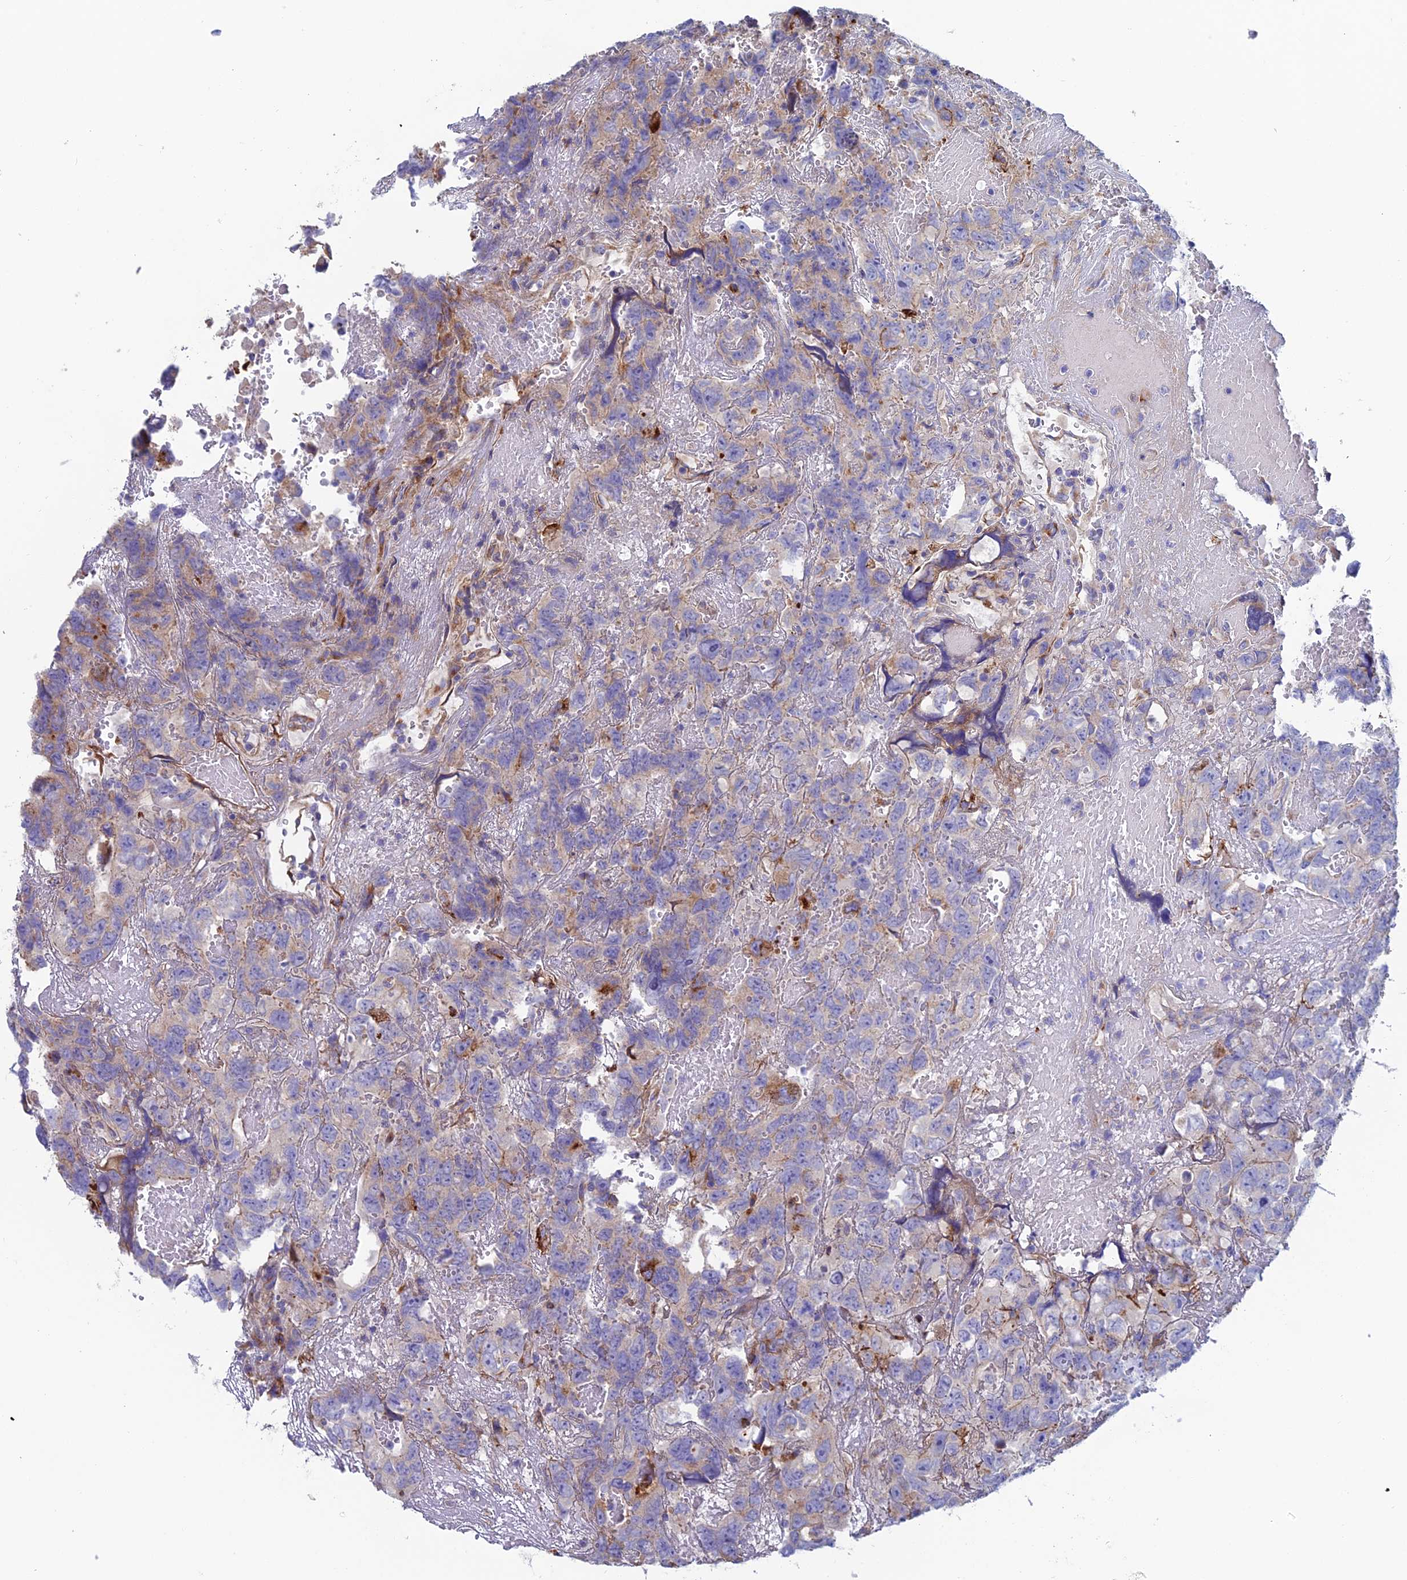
{"staining": {"intensity": "negative", "quantity": "none", "location": "none"}, "tissue": "testis cancer", "cell_type": "Tumor cells", "image_type": "cancer", "snomed": [{"axis": "morphology", "description": "Carcinoma, Embryonal, NOS"}, {"axis": "topography", "description": "Testis"}], "caption": "This is an immunohistochemistry photomicrograph of human testis cancer. There is no expression in tumor cells.", "gene": "CLCN3", "patient": {"sex": "male", "age": 45}}